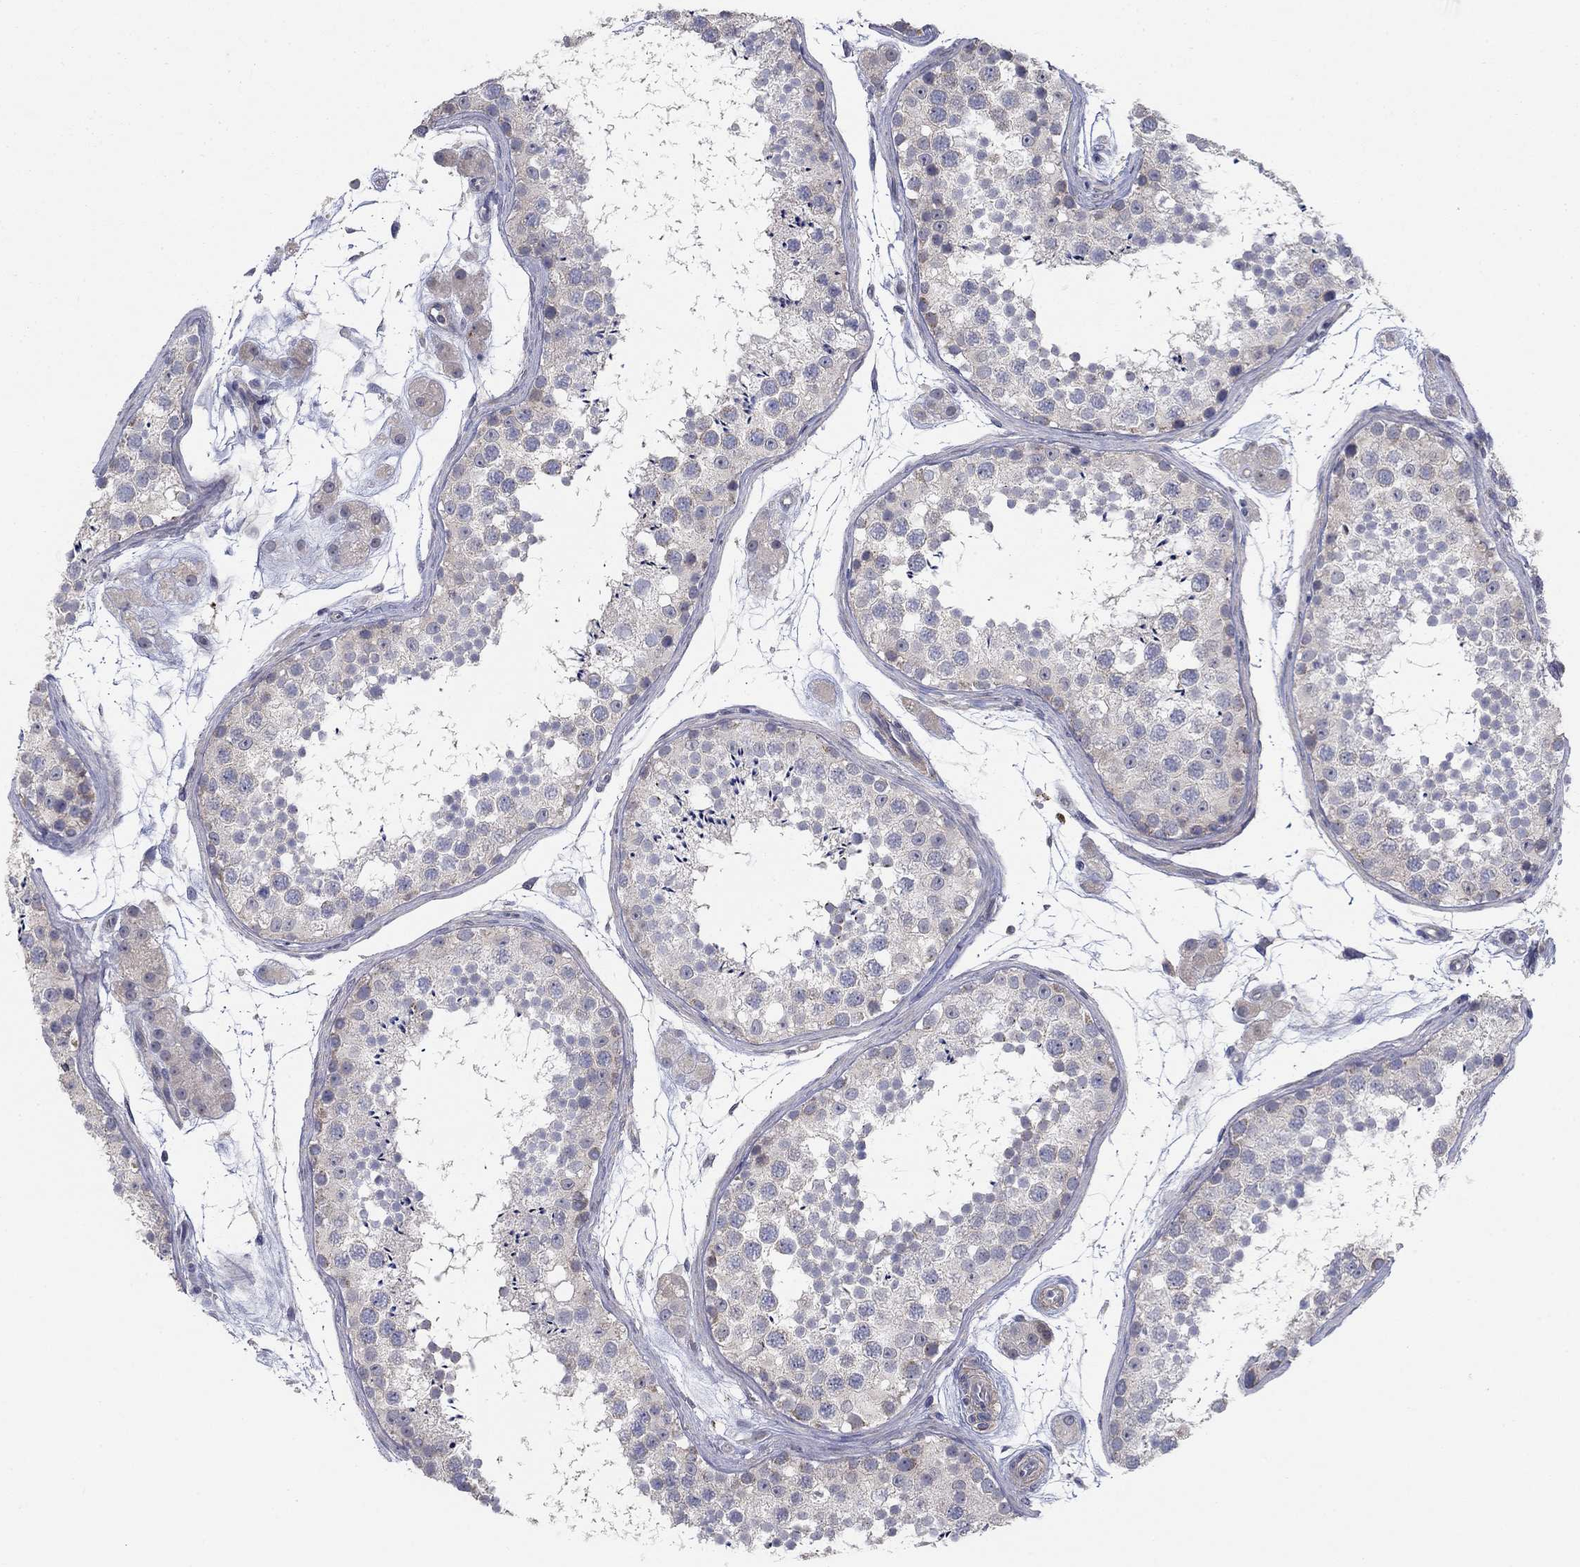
{"staining": {"intensity": "negative", "quantity": "none", "location": "none"}, "tissue": "testis", "cell_type": "Cells in seminiferous ducts", "image_type": "normal", "snomed": [{"axis": "morphology", "description": "Normal tissue, NOS"}, {"axis": "topography", "description": "Testis"}], "caption": "This photomicrograph is of normal testis stained with IHC to label a protein in brown with the nuclei are counter-stained blue. There is no staining in cells in seminiferous ducts.", "gene": "GRK7", "patient": {"sex": "male", "age": 41}}